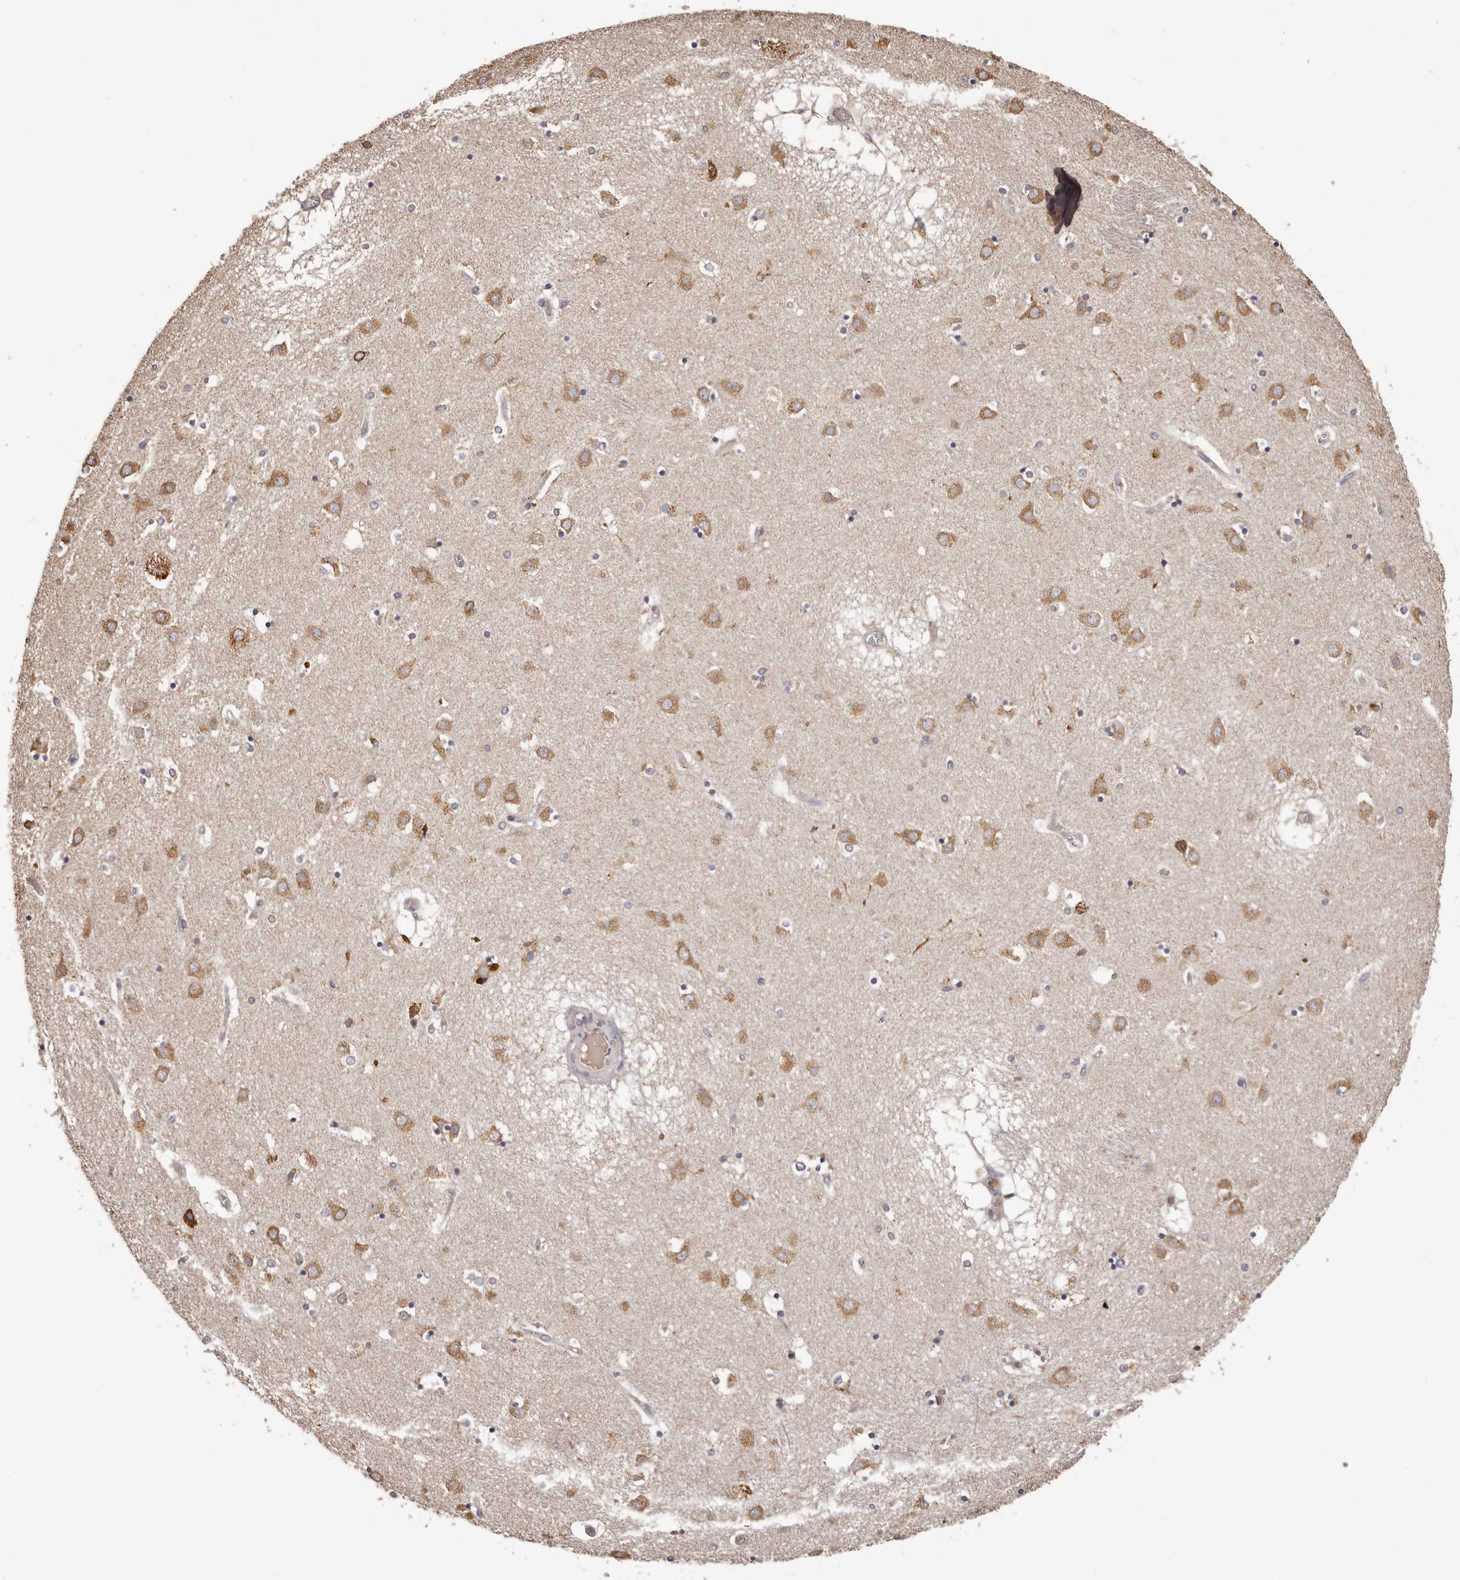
{"staining": {"intensity": "weak", "quantity": "<25%", "location": "cytoplasmic/membranous"}, "tissue": "caudate", "cell_type": "Glial cells", "image_type": "normal", "snomed": [{"axis": "morphology", "description": "Normal tissue, NOS"}, {"axis": "topography", "description": "Lateral ventricle wall"}], "caption": "IHC histopathology image of unremarkable caudate: human caudate stained with DAB (3,3'-diaminobenzidine) reveals no significant protein staining in glial cells.", "gene": "ETNK1", "patient": {"sex": "male", "age": 70}}